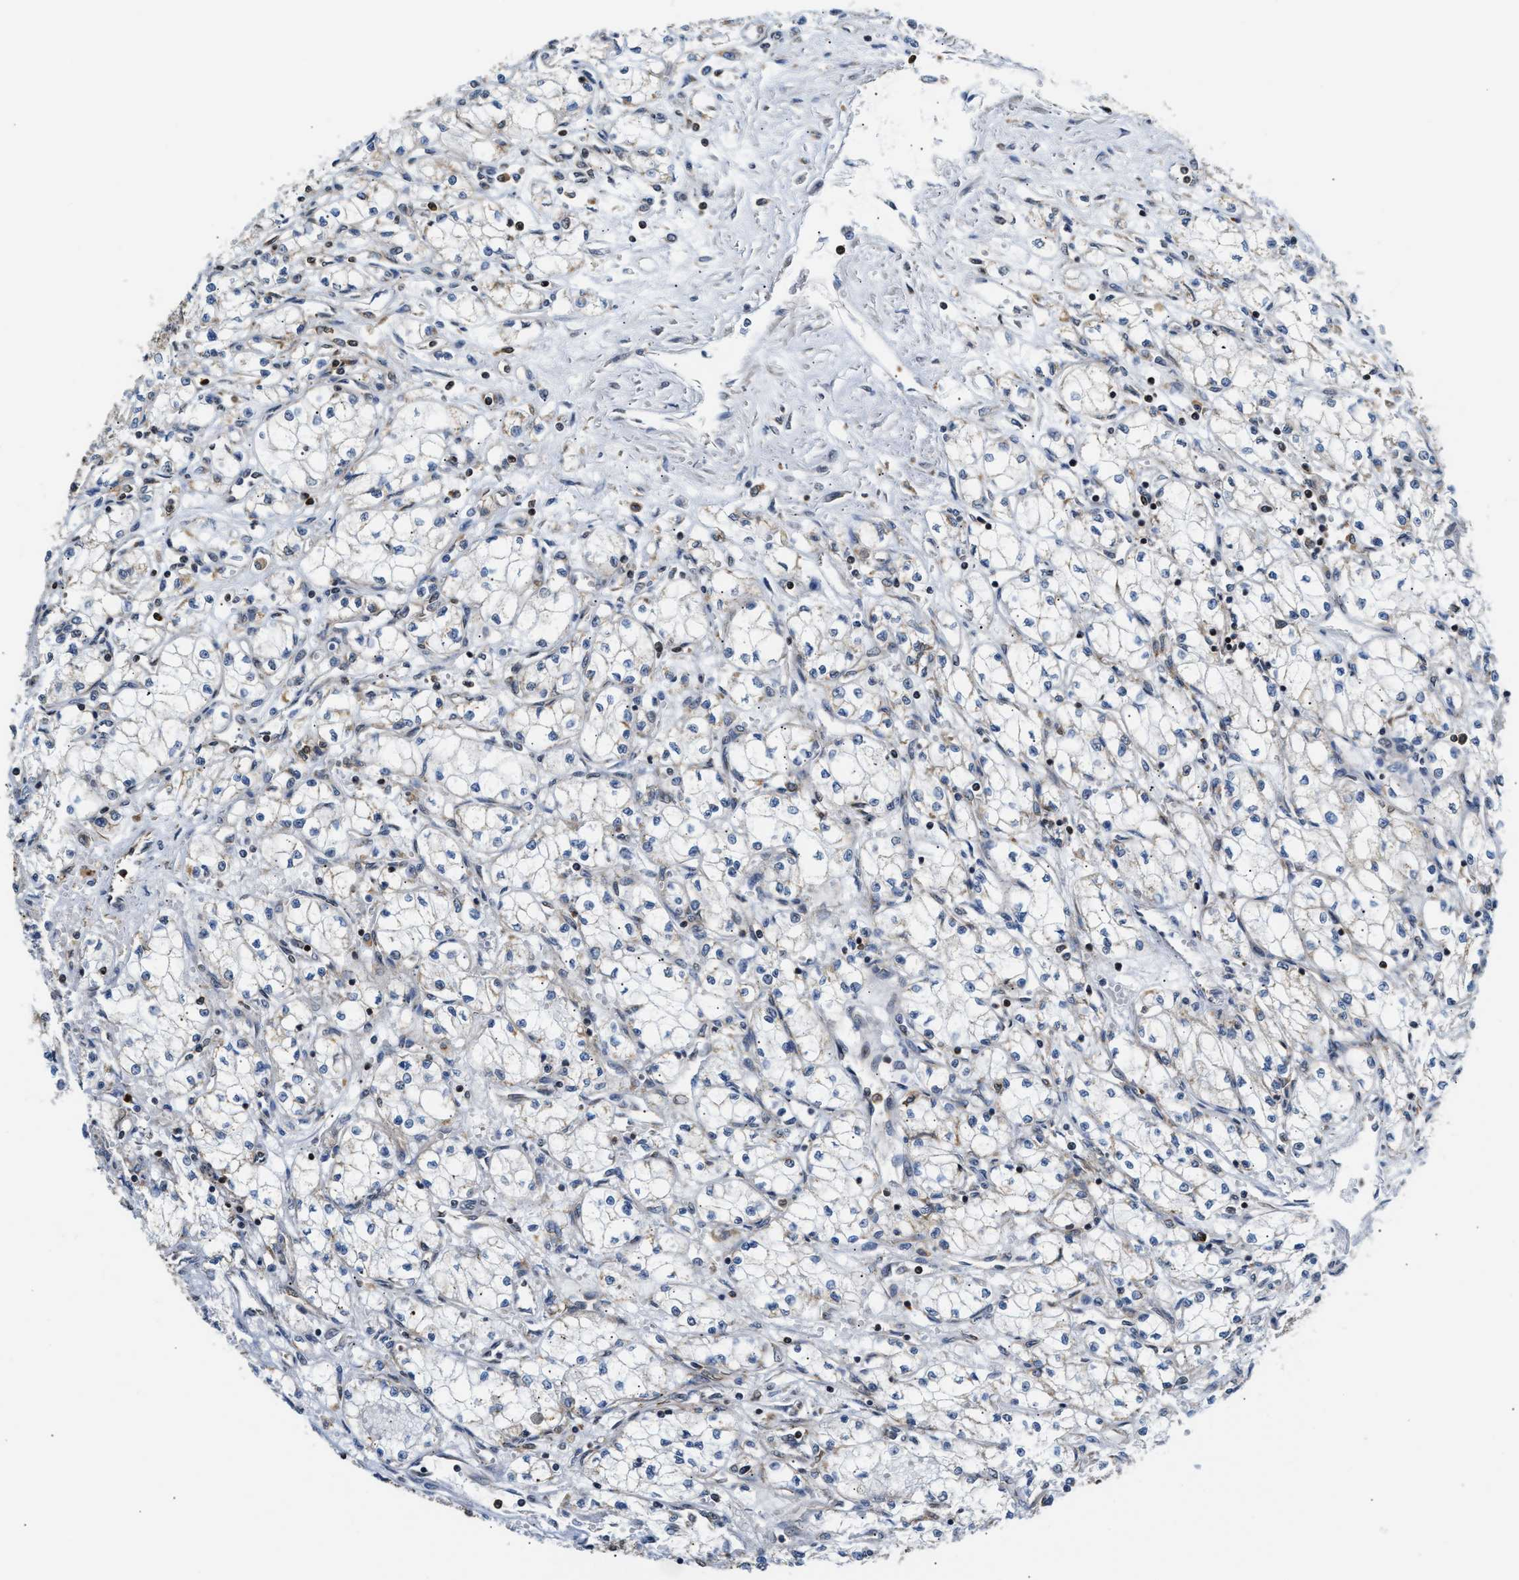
{"staining": {"intensity": "negative", "quantity": "none", "location": "none"}, "tissue": "renal cancer", "cell_type": "Tumor cells", "image_type": "cancer", "snomed": [{"axis": "morphology", "description": "Normal tissue, NOS"}, {"axis": "morphology", "description": "Adenocarcinoma, NOS"}, {"axis": "topography", "description": "Kidney"}], "caption": "Tumor cells show no significant protein expression in renal adenocarcinoma.", "gene": "STK10", "patient": {"sex": "male", "age": 59}}